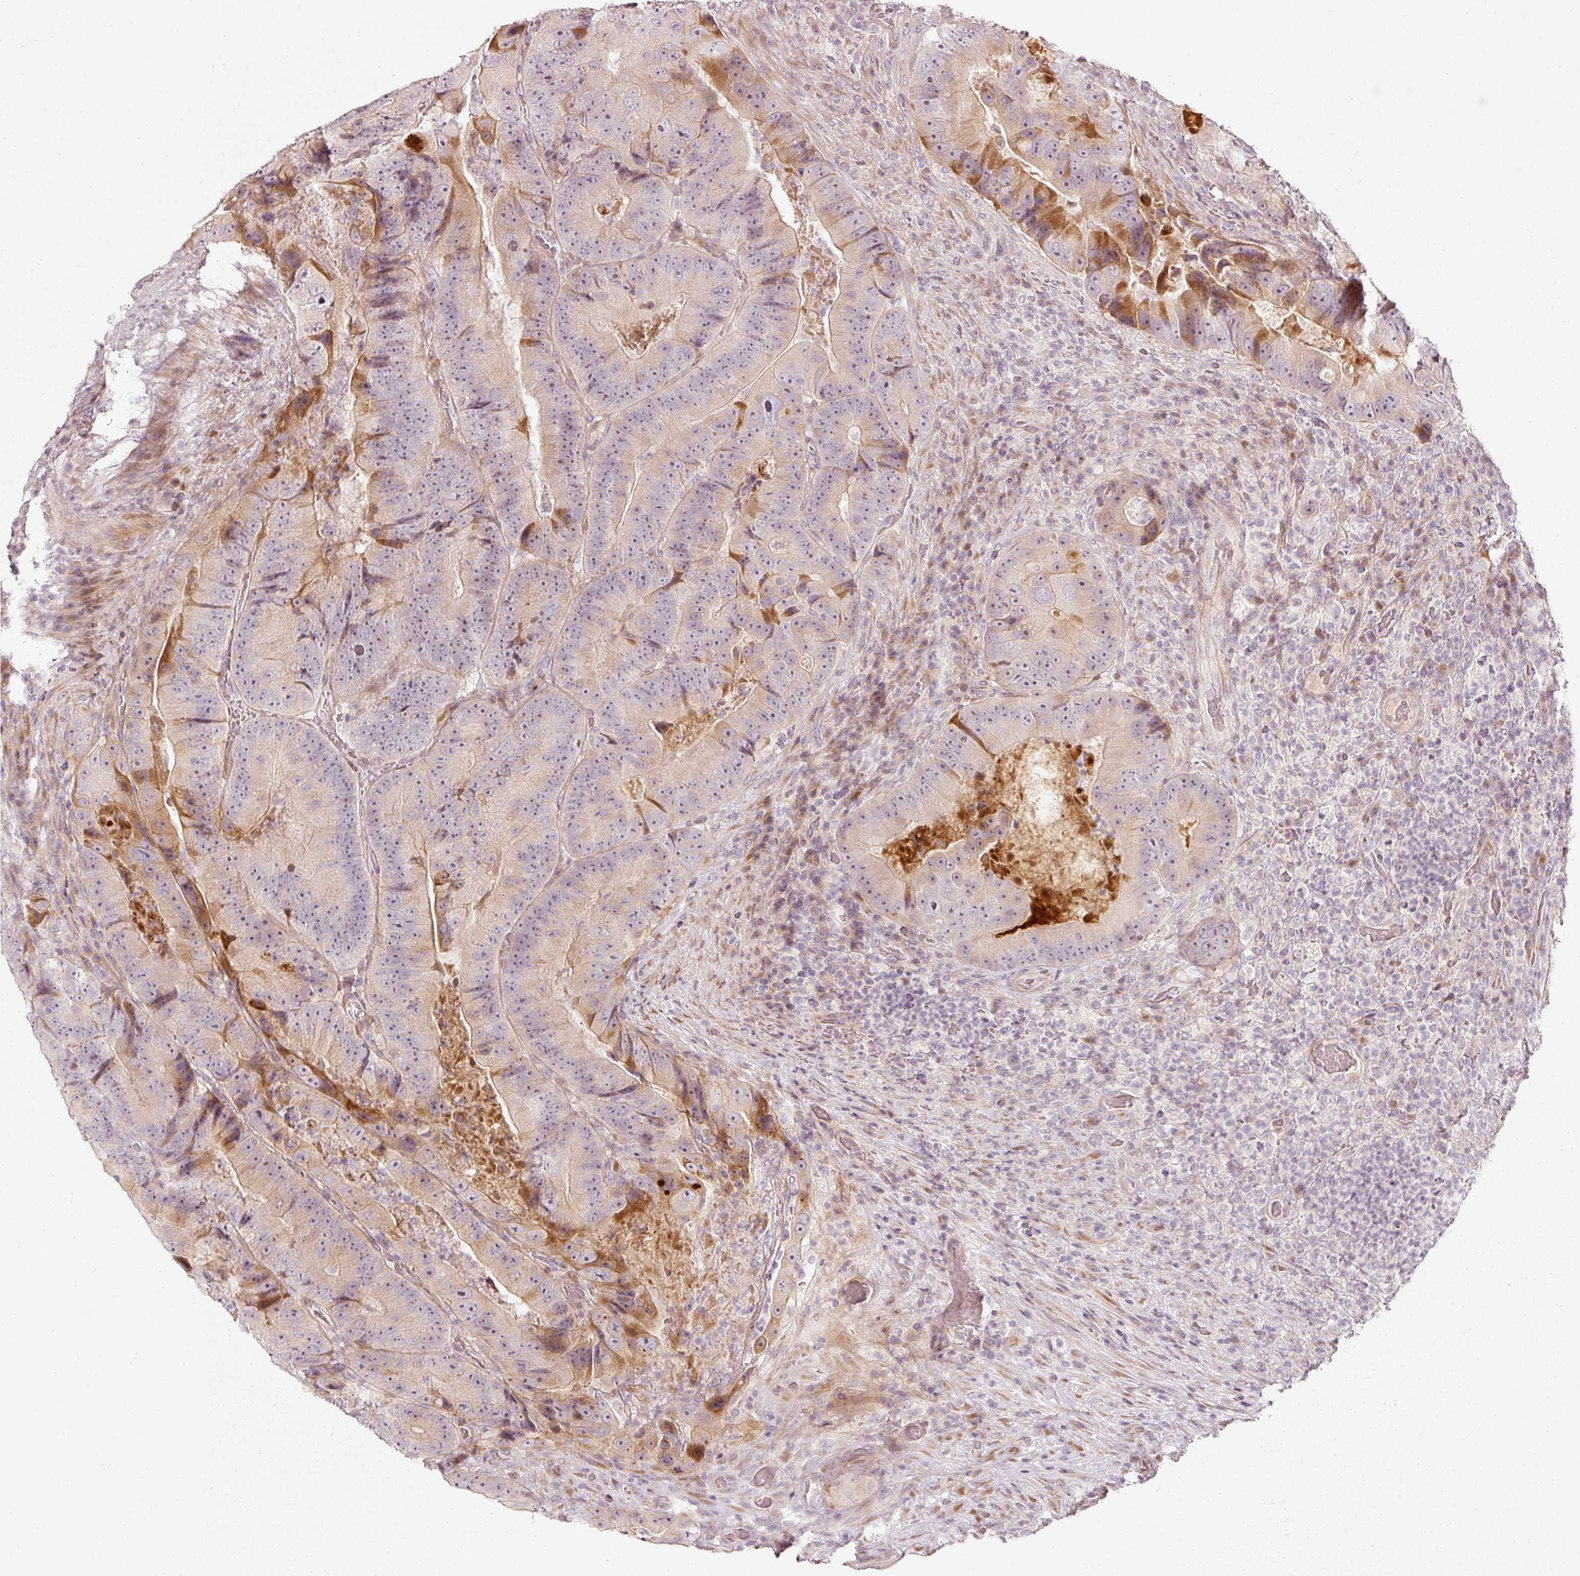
{"staining": {"intensity": "negative", "quantity": "none", "location": "none"}, "tissue": "colorectal cancer", "cell_type": "Tumor cells", "image_type": "cancer", "snomed": [{"axis": "morphology", "description": "Adenocarcinoma, NOS"}, {"axis": "topography", "description": "Colon"}], "caption": "Adenocarcinoma (colorectal) was stained to show a protein in brown. There is no significant positivity in tumor cells.", "gene": "SLC20A1", "patient": {"sex": "female", "age": 86}}